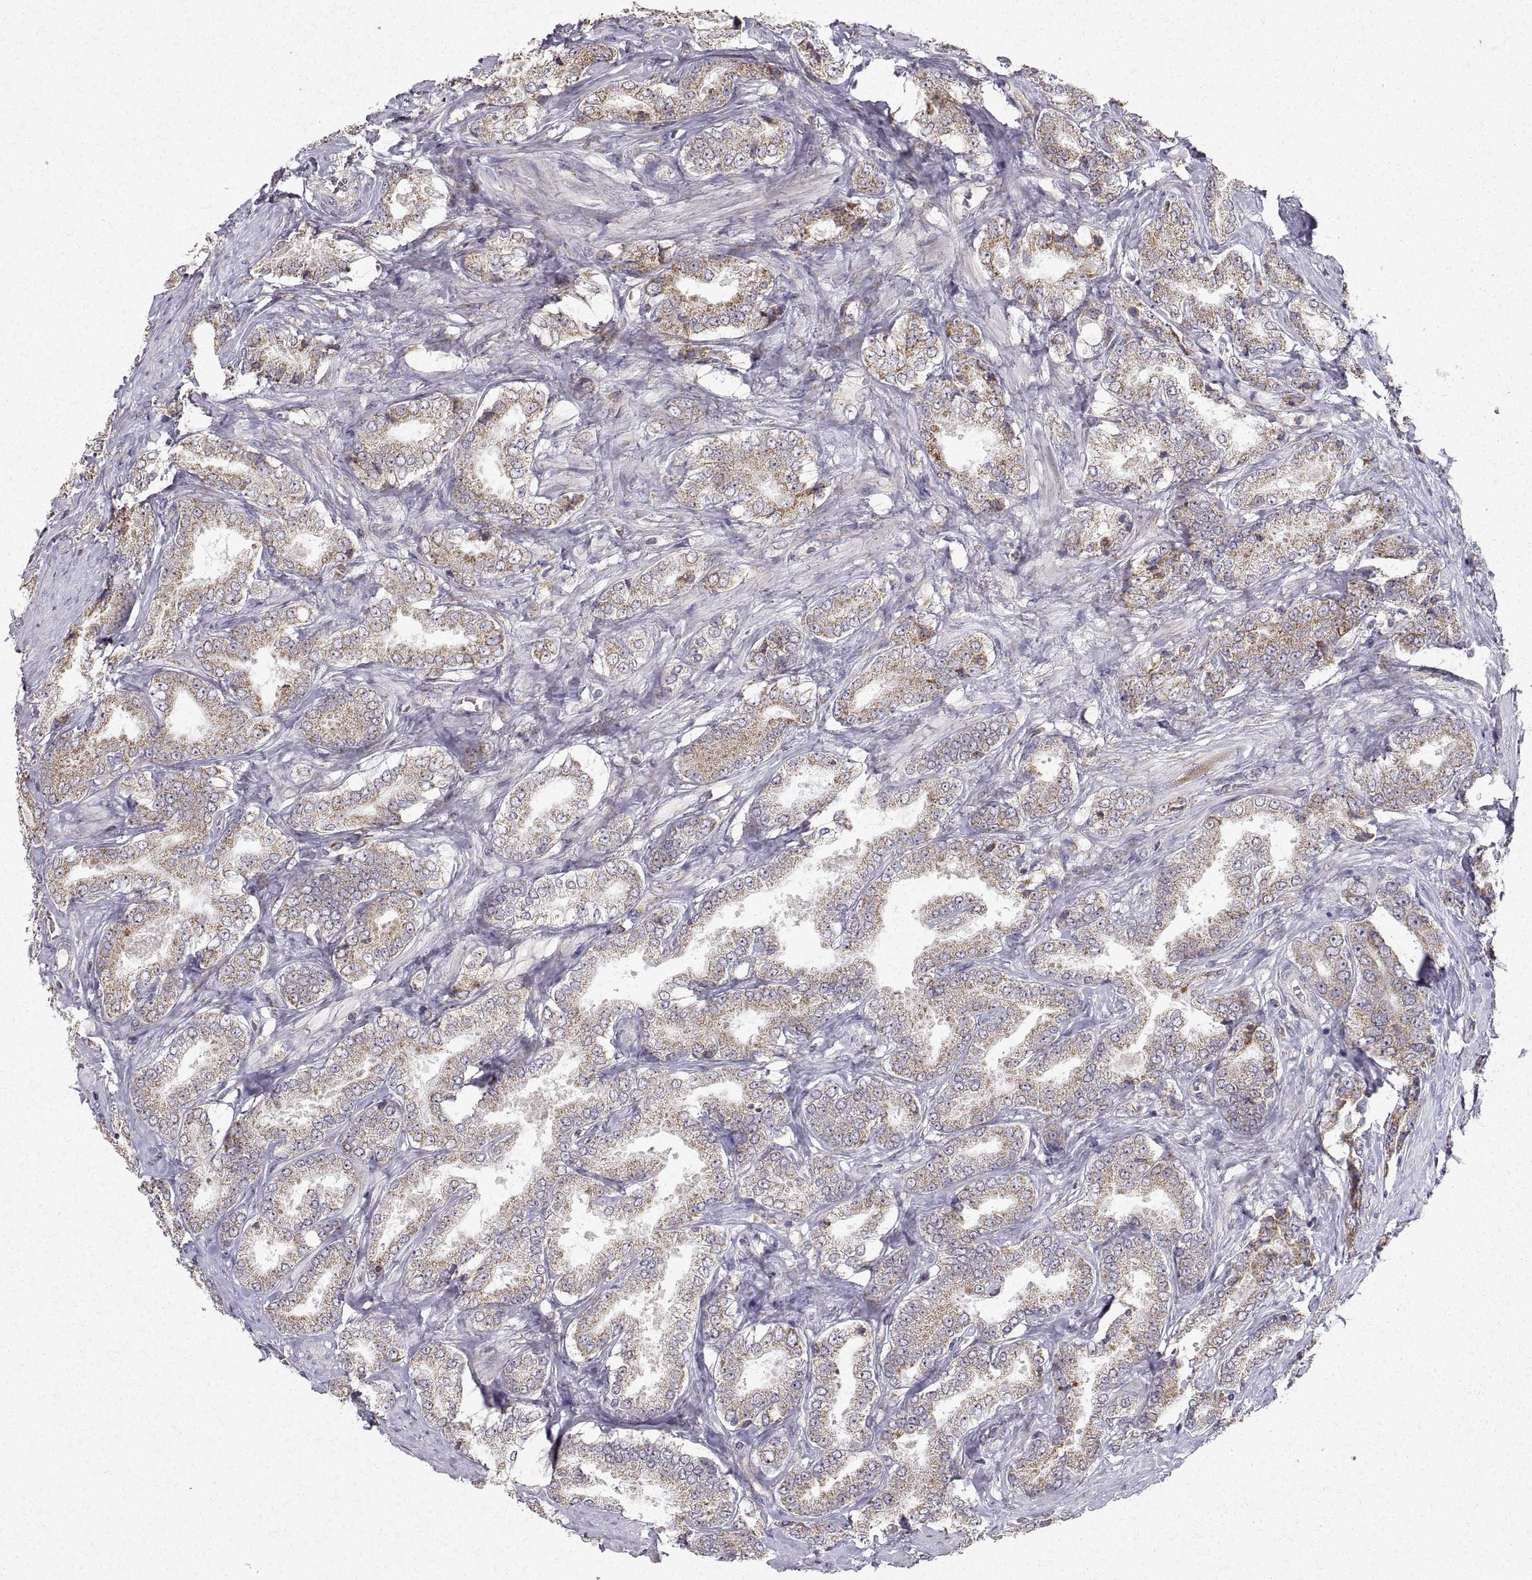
{"staining": {"intensity": "weak", "quantity": ">75%", "location": "cytoplasmic/membranous"}, "tissue": "prostate cancer", "cell_type": "Tumor cells", "image_type": "cancer", "snomed": [{"axis": "morphology", "description": "Adenocarcinoma, NOS"}, {"axis": "topography", "description": "Prostate"}], "caption": "Prostate adenocarcinoma was stained to show a protein in brown. There is low levels of weak cytoplasmic/membranous expression in about >75% of tumor cells.", "gene": "MANBAL", "patient": {"sex": "male", "age": 64}}